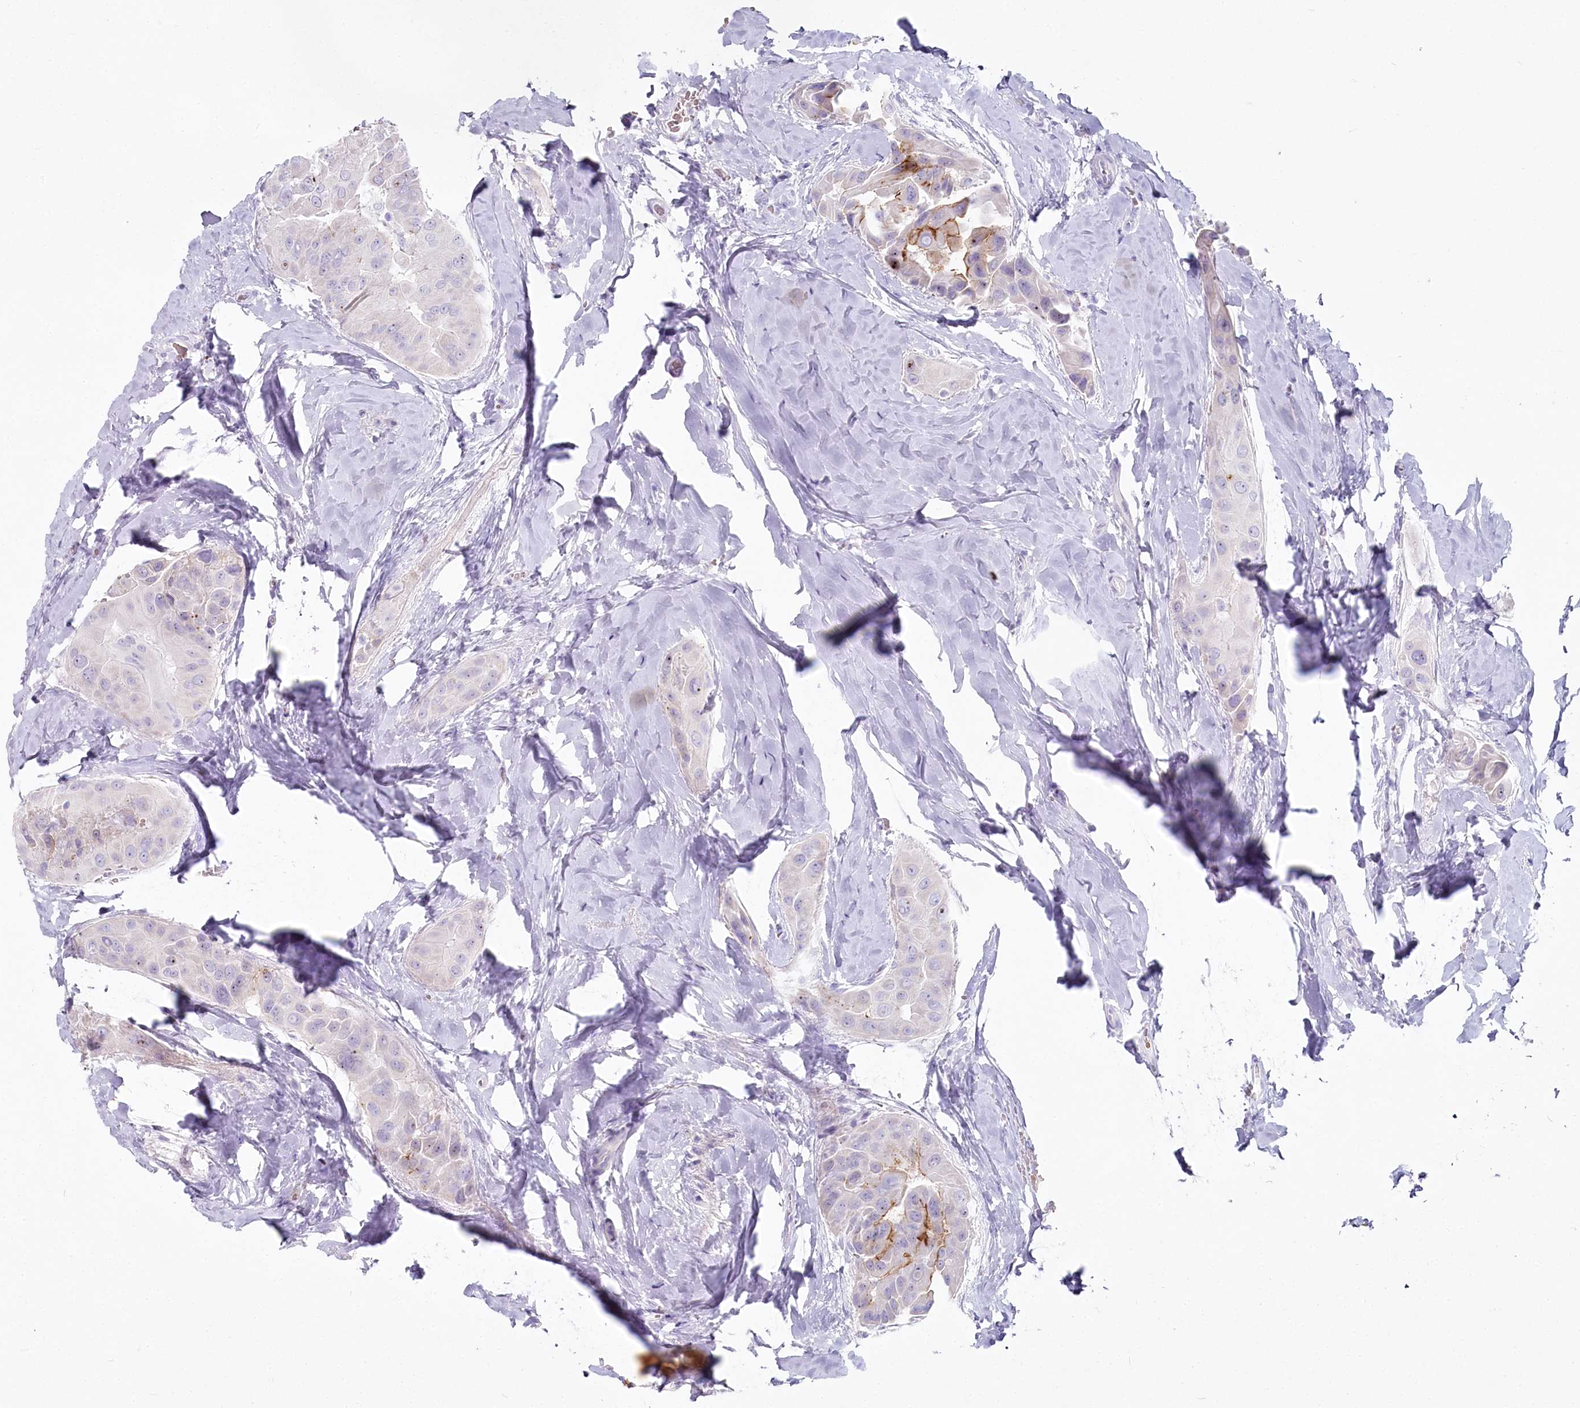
{"staining": {"intensity": "negative", "quantity": "none", "location": "none"}, "tissue": "thyroid cancer", "cell_type": "Tumor cells", "image_type": "cancer", "snomed": [{"axis": "morphology", "description": "Papillary adenocarcinoma, NOS"}, {"axis": "topography", "description": "Thyroid gland"}], "caption": "Papillary adenocarcinoma (thyroid) stained for a protein using immunohistochemistry displays no expression tumor cells.", "gene": "IFIT5", "patient": {"sex": "male", "age": 33}}